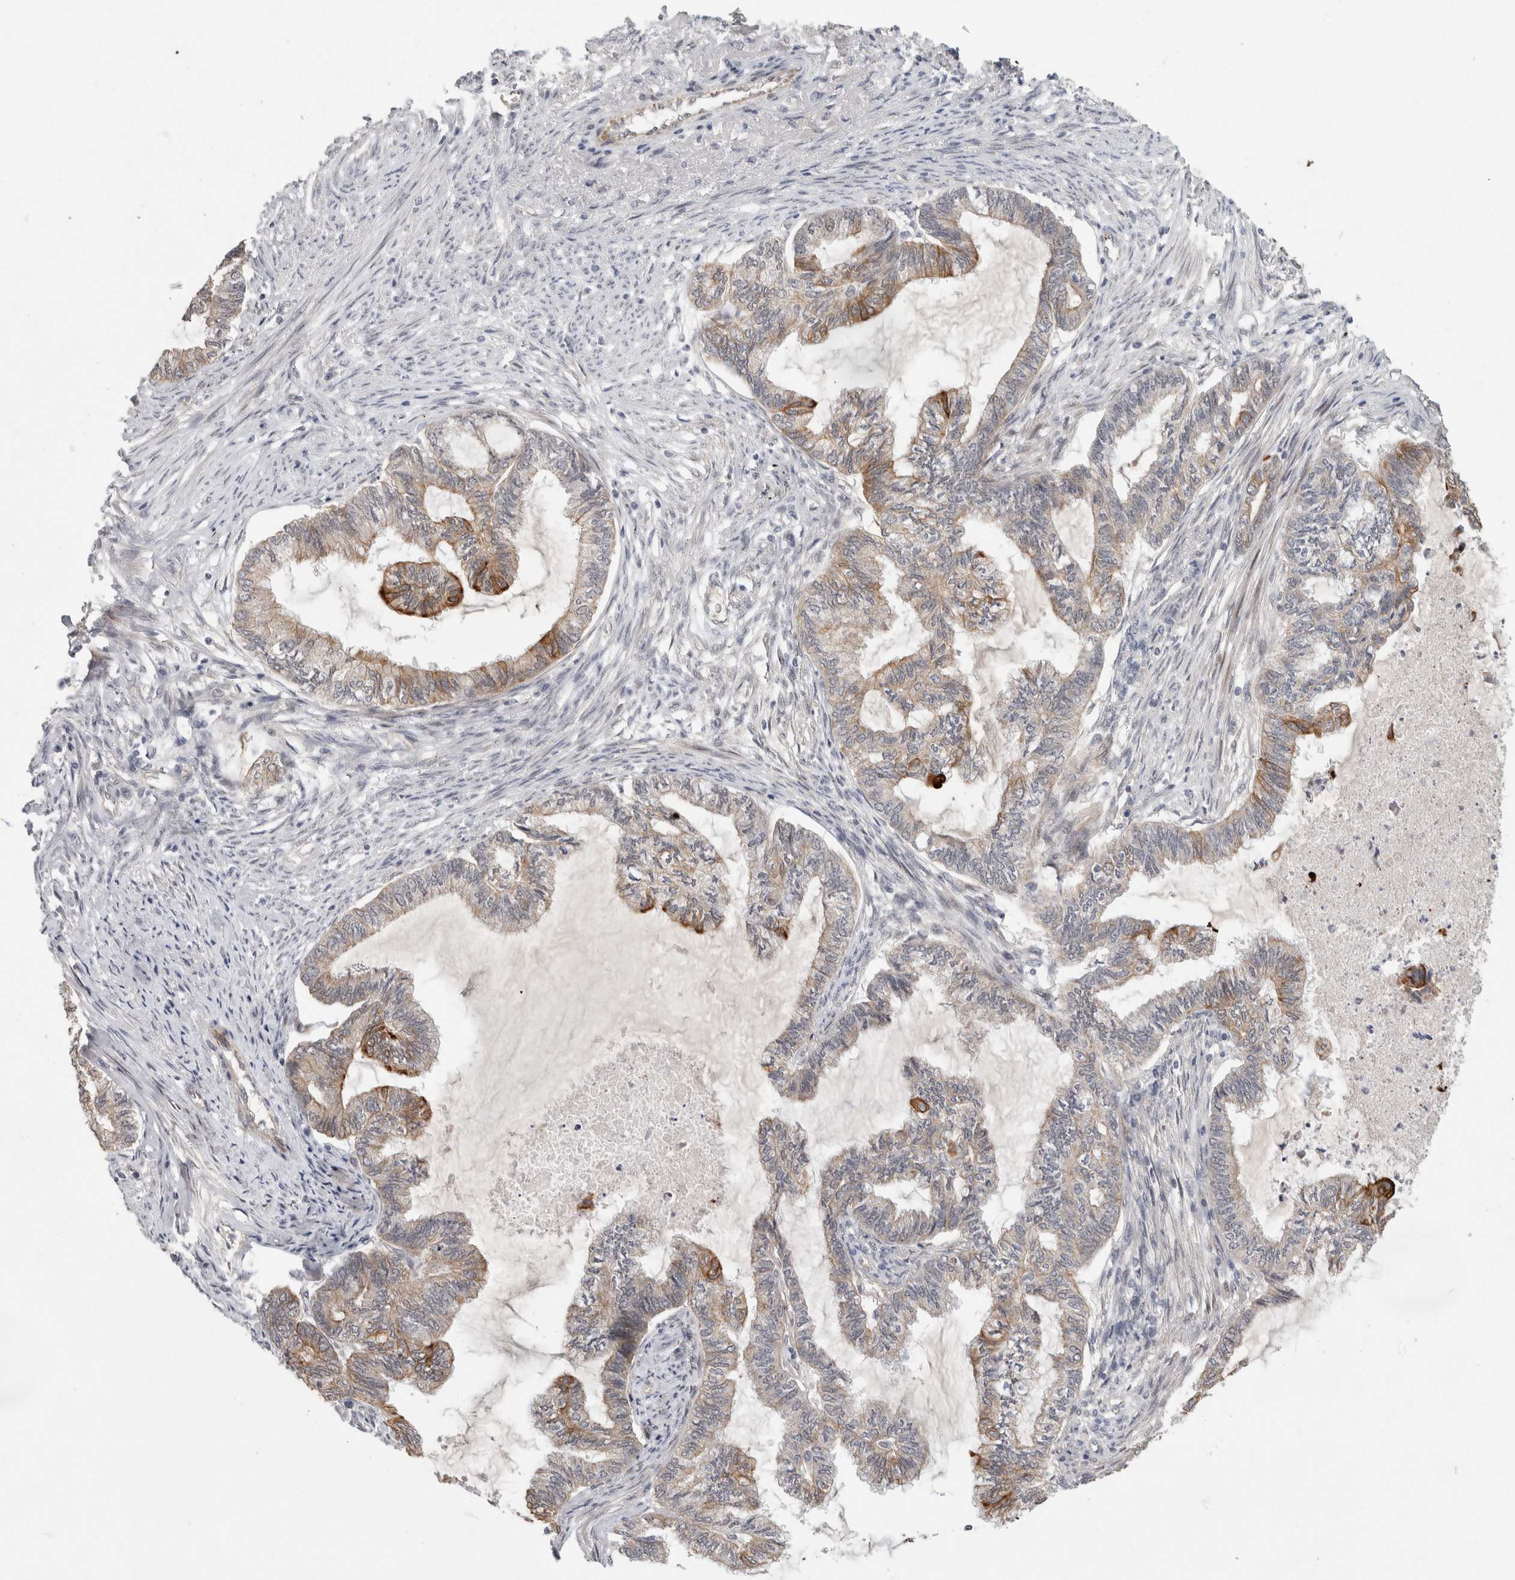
{"staining": {"intensity": "moderate", "quantity": "<25%", "location": "cytoplasmic/membranous"}, "tissue": "endometrial cancer", "cell_type": "Tumor cells", "image_type": "cancer", "snomed": [{"axis": "morphology", "description": "Adenocarcinoma, NOS"}, {"axis": "topography", "description": "Endometrium"}], "caption": "Endometrial adenocarcinoma stained with a brown dye shows moderate cytoplasmic/membranous positive staining in approximately <25% of tumor cells.", "gene": "CRISPLD1", "patient": {"sex": "female", "age": 86}}